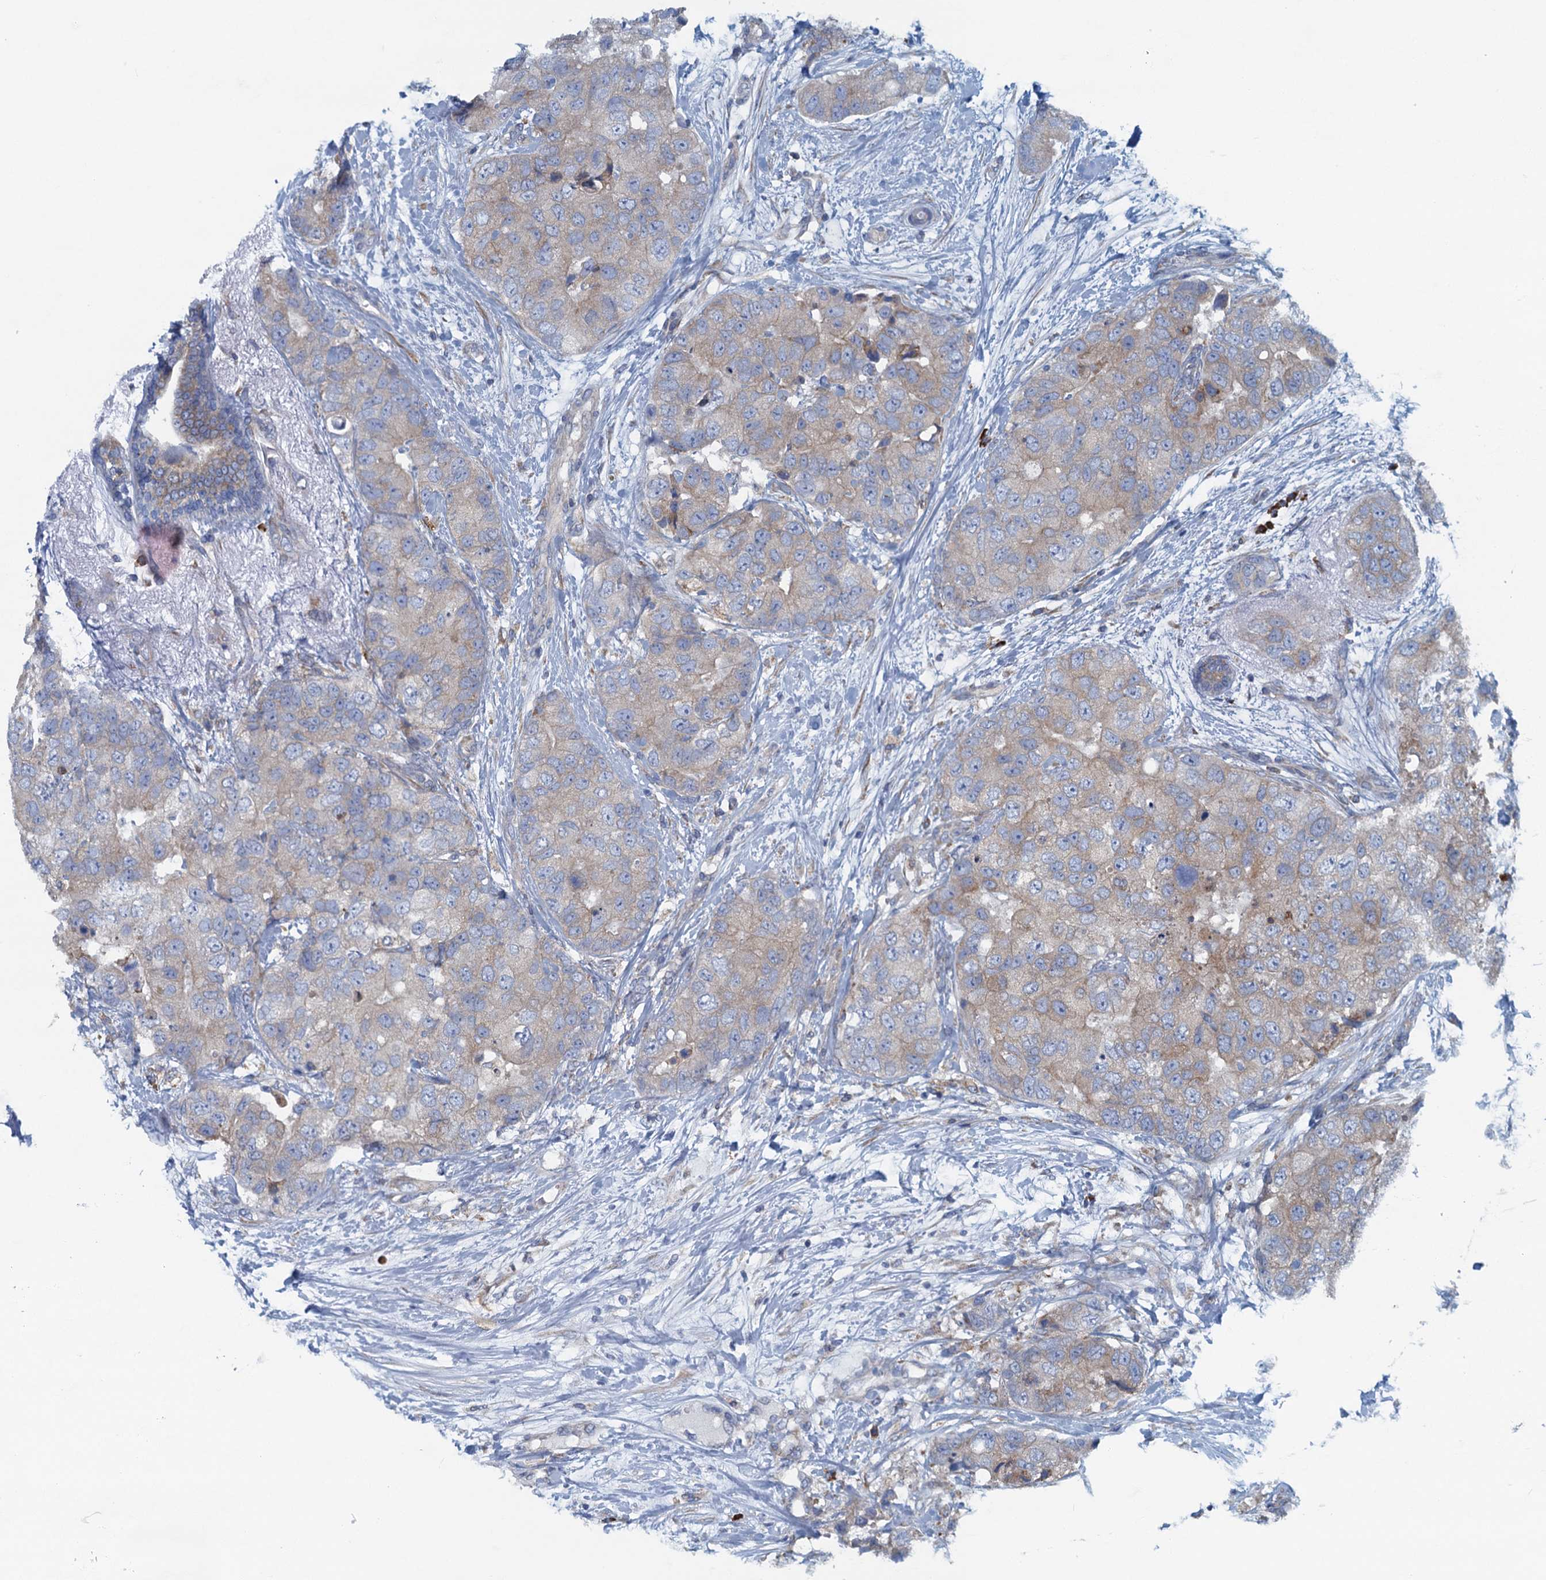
{"staining": {"intensity": "weak", "quantity": "25%-75%", "location": "cytoplasmic/membranous"}, "tissue": "breast cancer", "cell_type": "Tumor cells", "image_type": "cancer", "snomed": [{"axis": "morphology", "description": "Duct carcinoma"}, {"axis": "topography", "description": "Breast"}], "caption": "Protein expression analysis of human breast cancer (invasive ductal carcinoma) reveals weak cytoplasmic/membranous expression in about 25%-75% of tumor cells.", "gene": "MYDGF", "patient": {"sex": "female", "age": 62}}